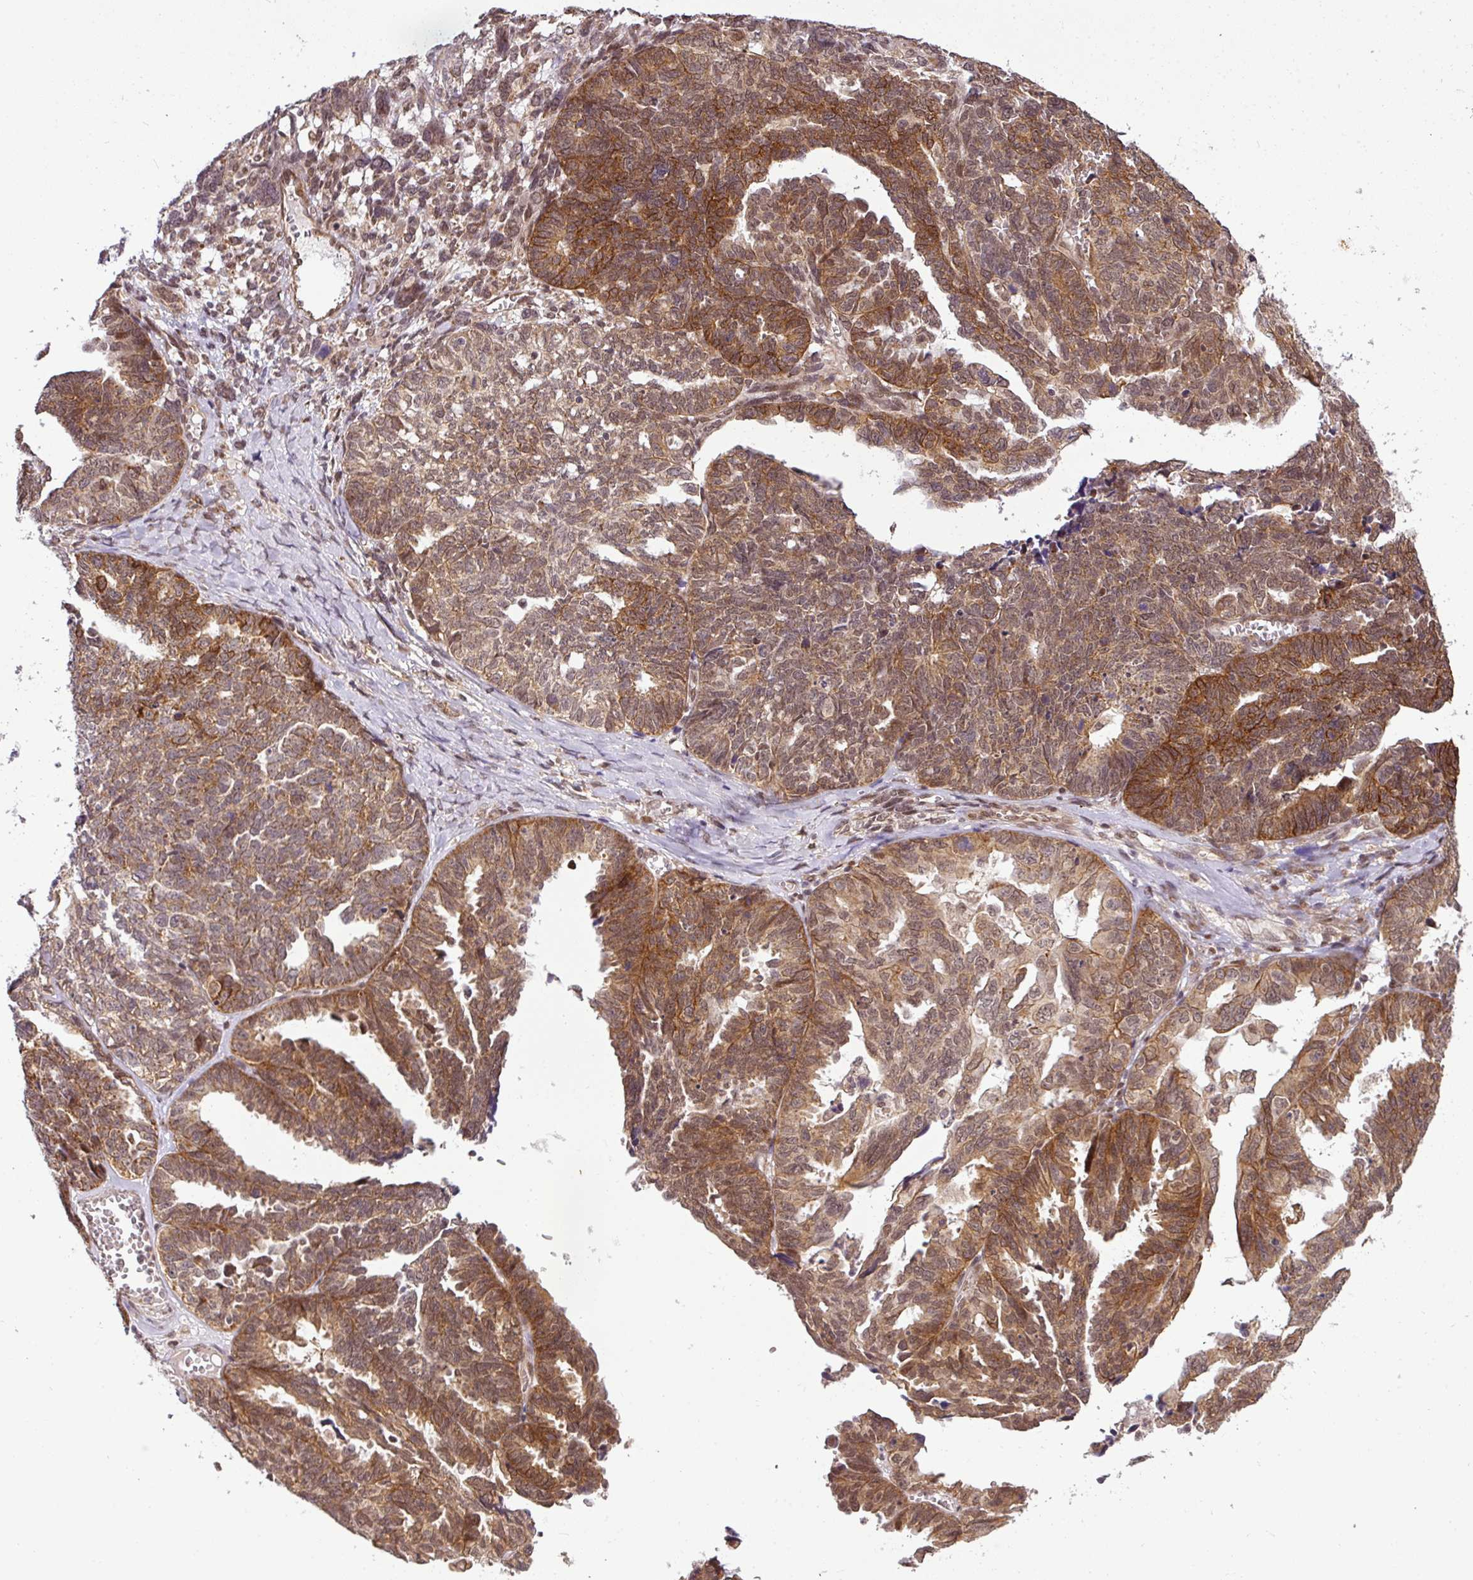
{"staining": {"intensity": "moderate", "quantity": ">75%", "location": "cytoplasmic/membranous,nuclear"}, "tissue": "ovarian cancer", "cell_type": "Tumor cells", "image_type": "cancer", "snomed": [{"axis": "morphology", "description": "Cystadenocarcinoma, serous, NOS"}, {"axis": "topography", "description": "Ovary"}], "caption": "About >75% of tumor cells in ovarian serous cystadenocarcinoma reveal moderate cytoplasmic/membranous and nuclear protein expression as visualized by brown immunohistochemical staining.", "gene": "C1orf226", "patient": {"sex": "female", "age": 79}}